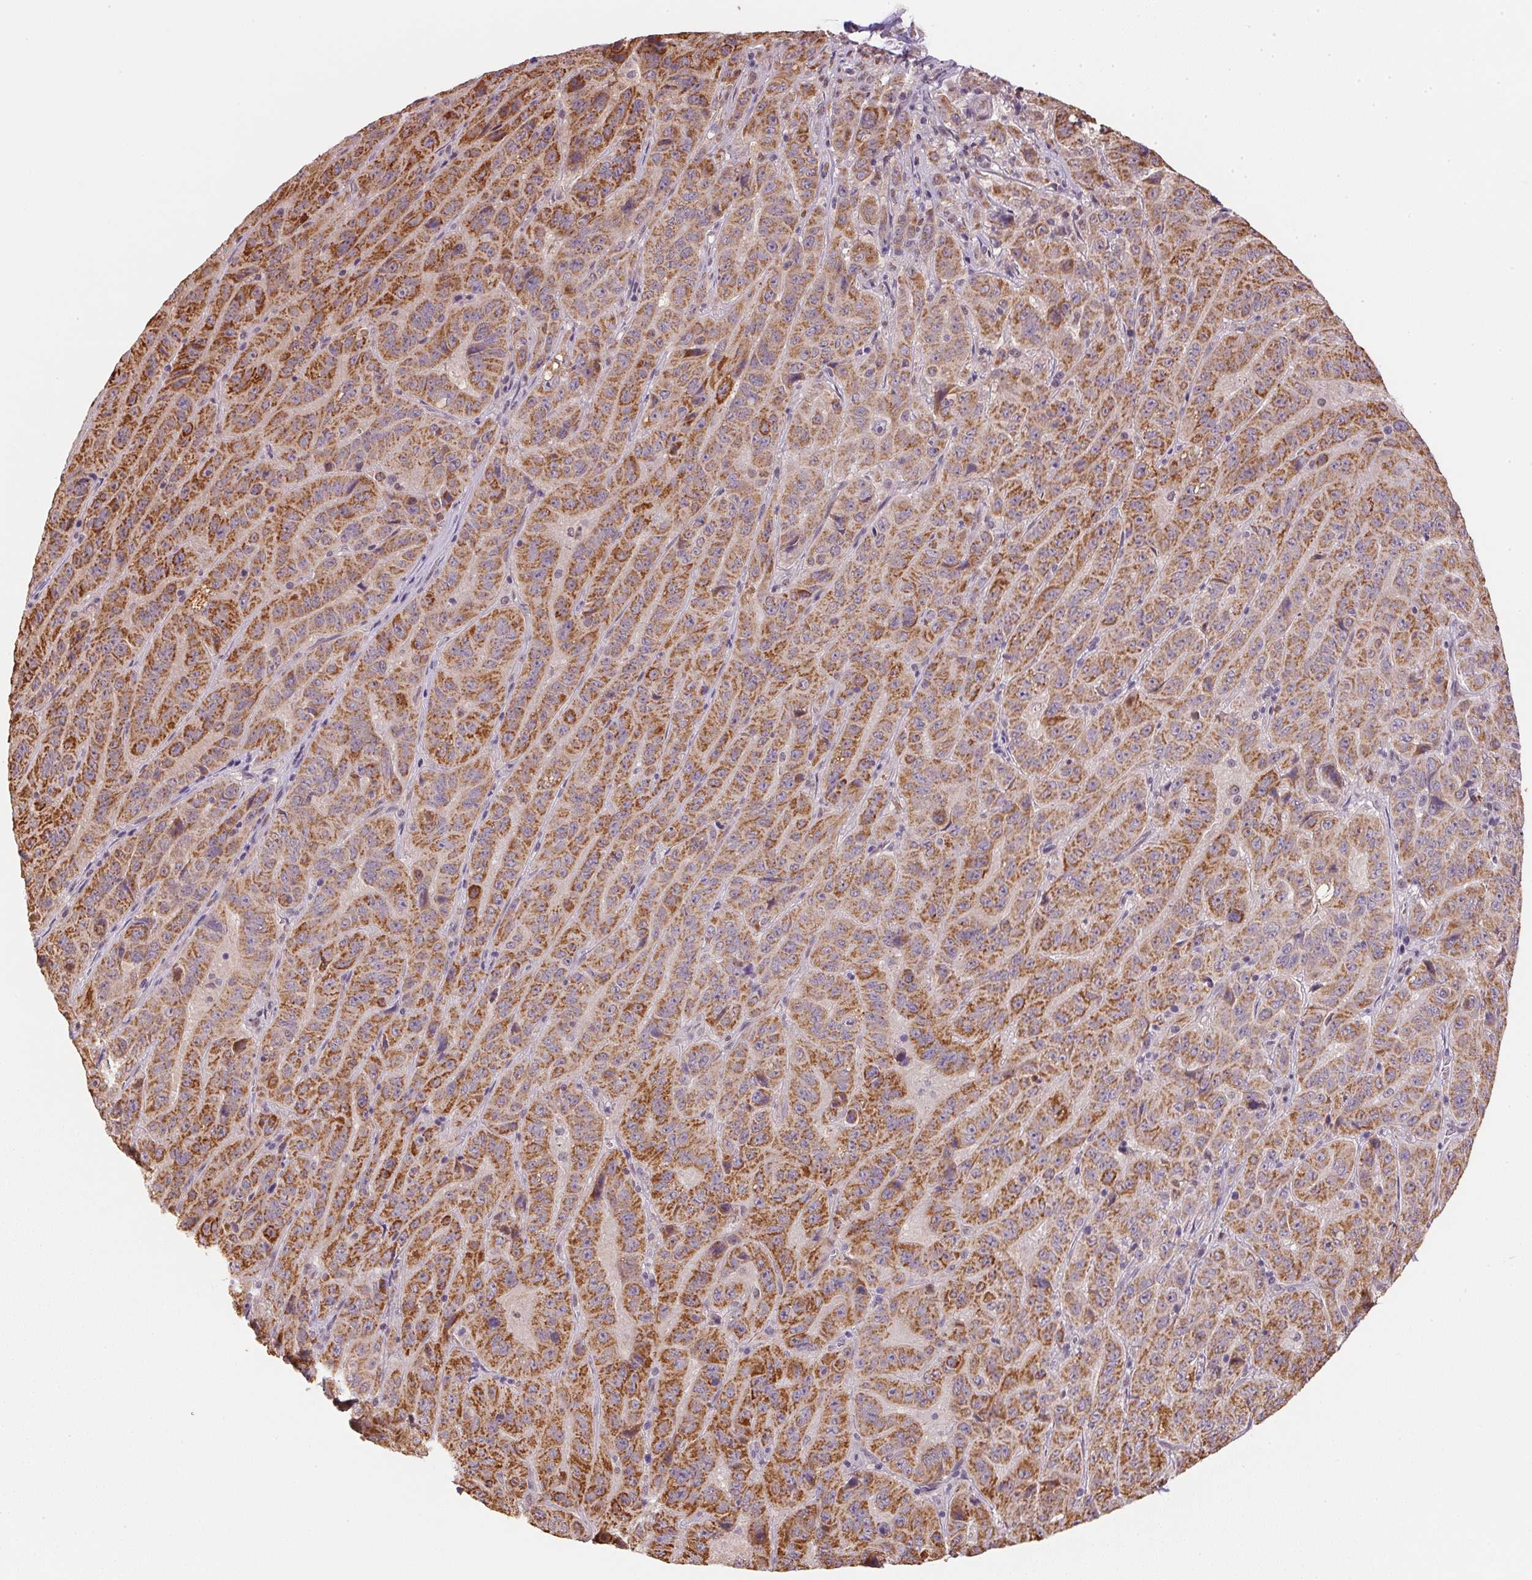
{"staining": {"intensity": "moderate", "quantity": ">75%", "location": "cytoplasmic/membranous"}, "tissue": "pancreatic cancer", "cell_type": "Tumor cells", "image_type": "cancer", "snomed": [{"axis": "morphology", "description": "Adenocarcinoma, NOS"}, {"axis": "topography", "description": "Pancreas"}], "caption": "Pancreatic cancer stained with immunohistochemistry (IHC) shows moderate cytoplasmic/membranous staining in about >75% of tumor cells. (brown staining indicates protein expression, while blue staining denotes nuclei).", "gene": "SC5D", "patient": {"sex": "male", "age": 63}}